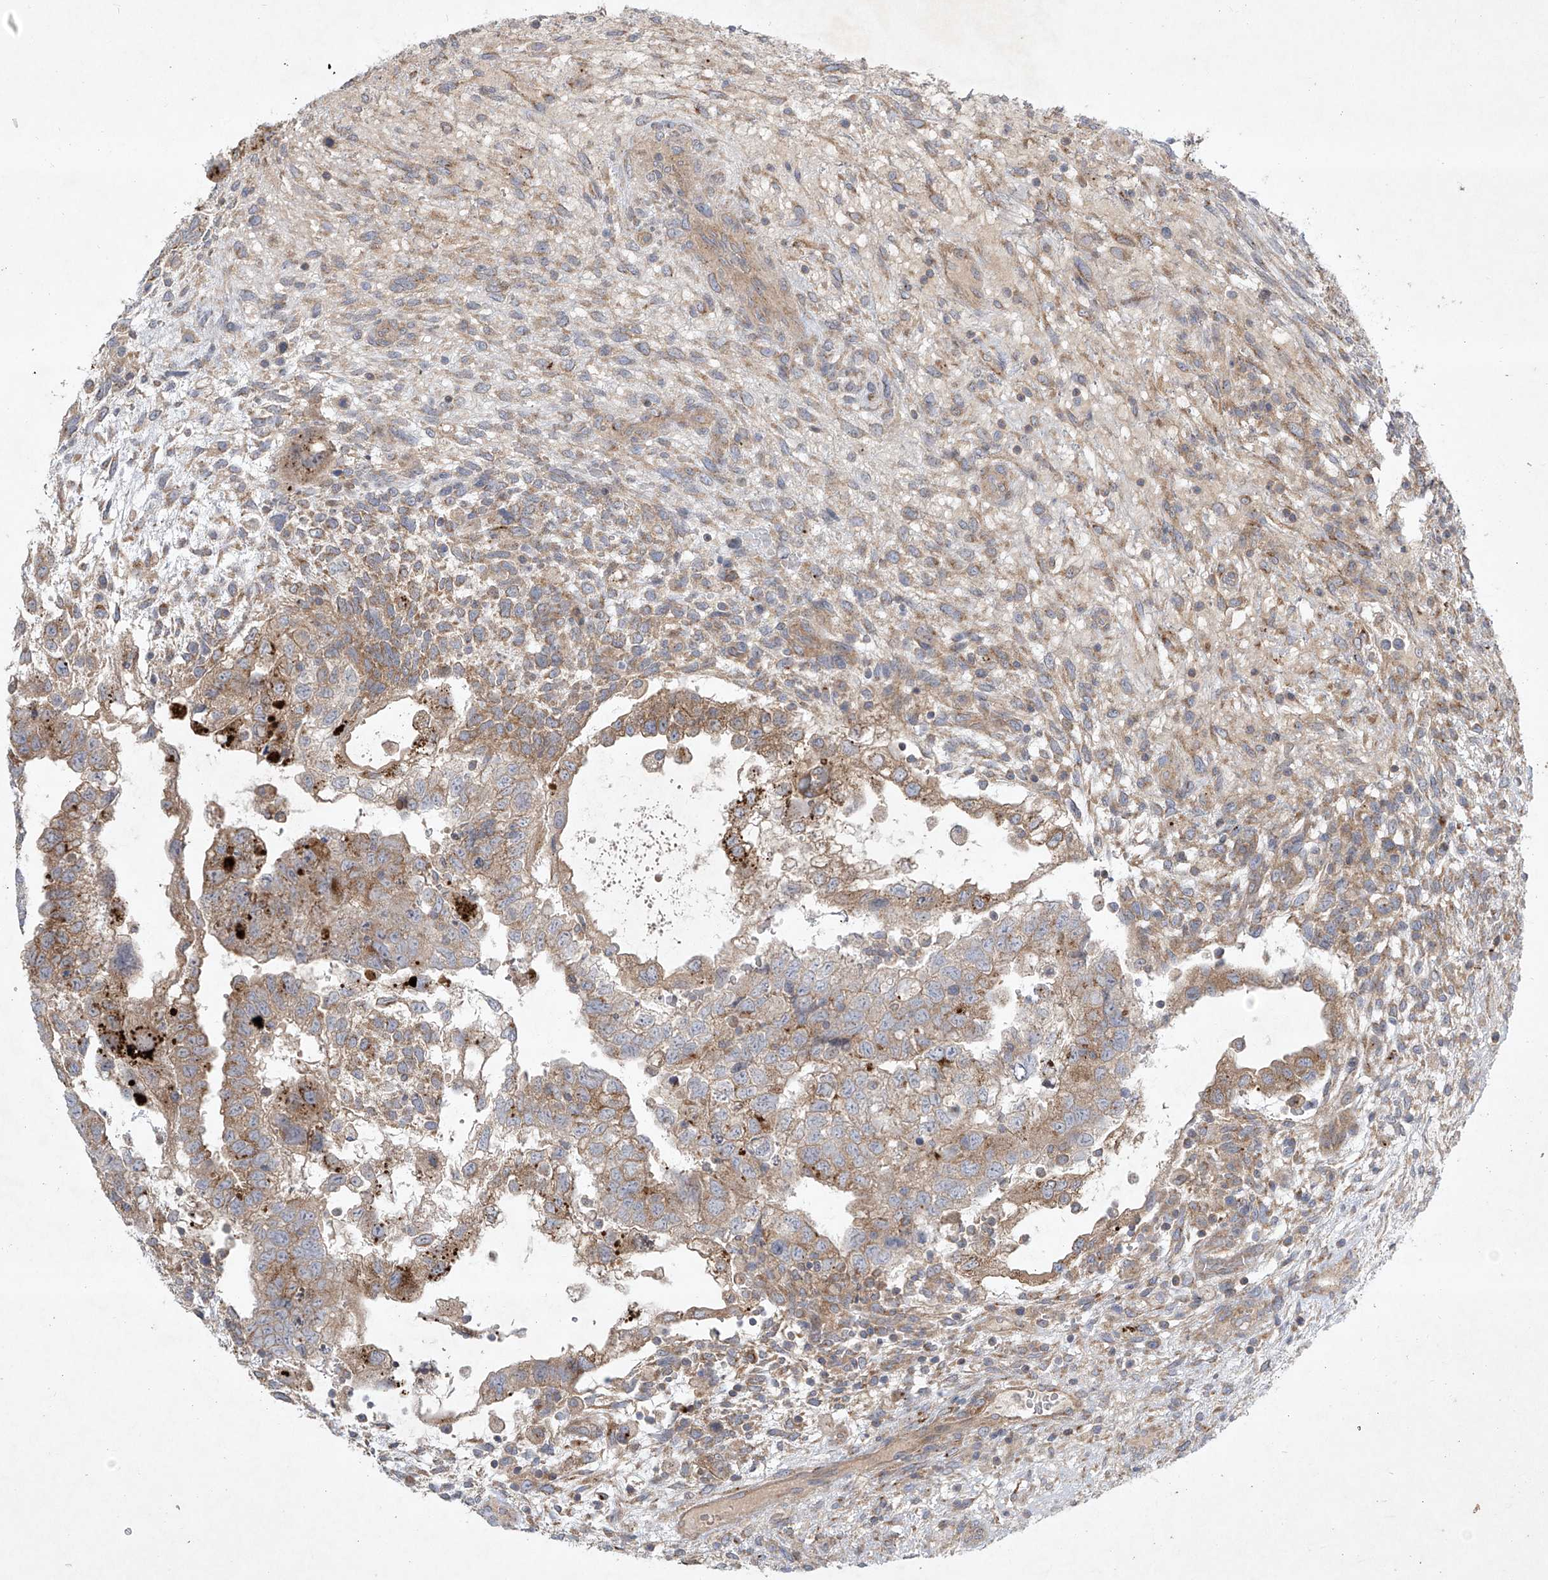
{"staining": {"intensity": "moderate", "quantity": ">75%", "location": "cytoplasmic/membranous"}, "tissue": "testis cancer", "cell_type": "Tumor cells", "image_type": "cancer", "snomed": [{"axis": "morphology", "description": "Carcinoma, Embryonal, NOS"}, {"axis": "topography", "description": "Testis"}], "caption": "Moderate cytoplasmic/membranous staining for a protein is appreciated in approximately >75% of tumor cells of testis cancer using immunohistochemistry.", "gene": "TJAP1", "patient": {"sex": "male", "age": 37}}